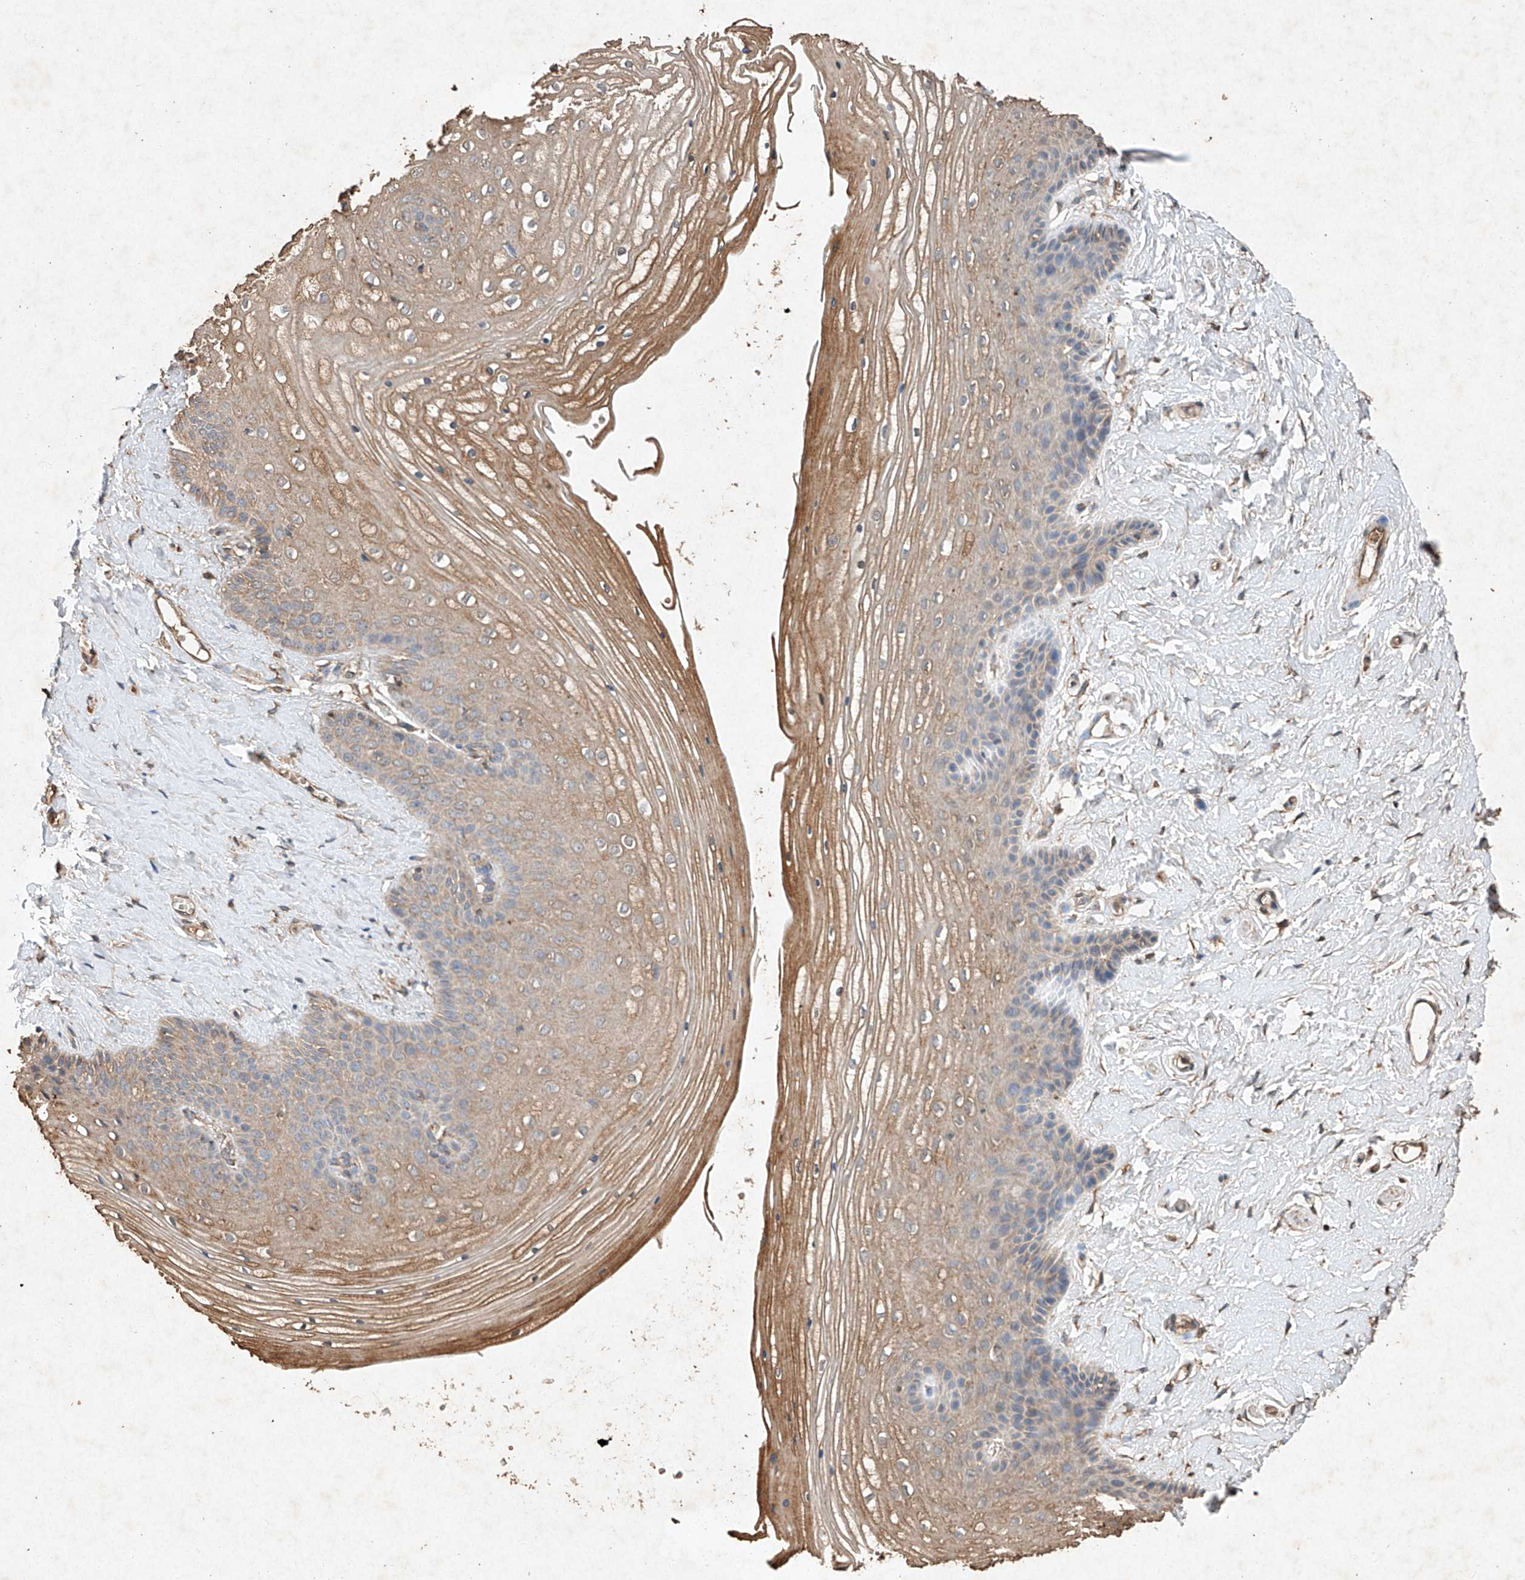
{"staining": {"intensity": "weak", "quantity": "25%-75%", "location": "cytoplasmic/membranous"}, "tissue": "vagina", "cell_type": "Squamous epithelial cells", "image_type": "normal", "snomed": [{"axis": "morphology", "description": "Normal tissue, NOS"}, {"axis": "topography", "description": "Vagina"}, {"axis": "topography", "description": "Cervix"}], "caption": "Unremarkable vagina demonstrates weak cytoplasmic/membranous staining in about 25%-75% of squamous epithelial cells, visualized by immunohistochemistry.", "gene": "STK3", "patient": {"sex": "female", "age": 40}}